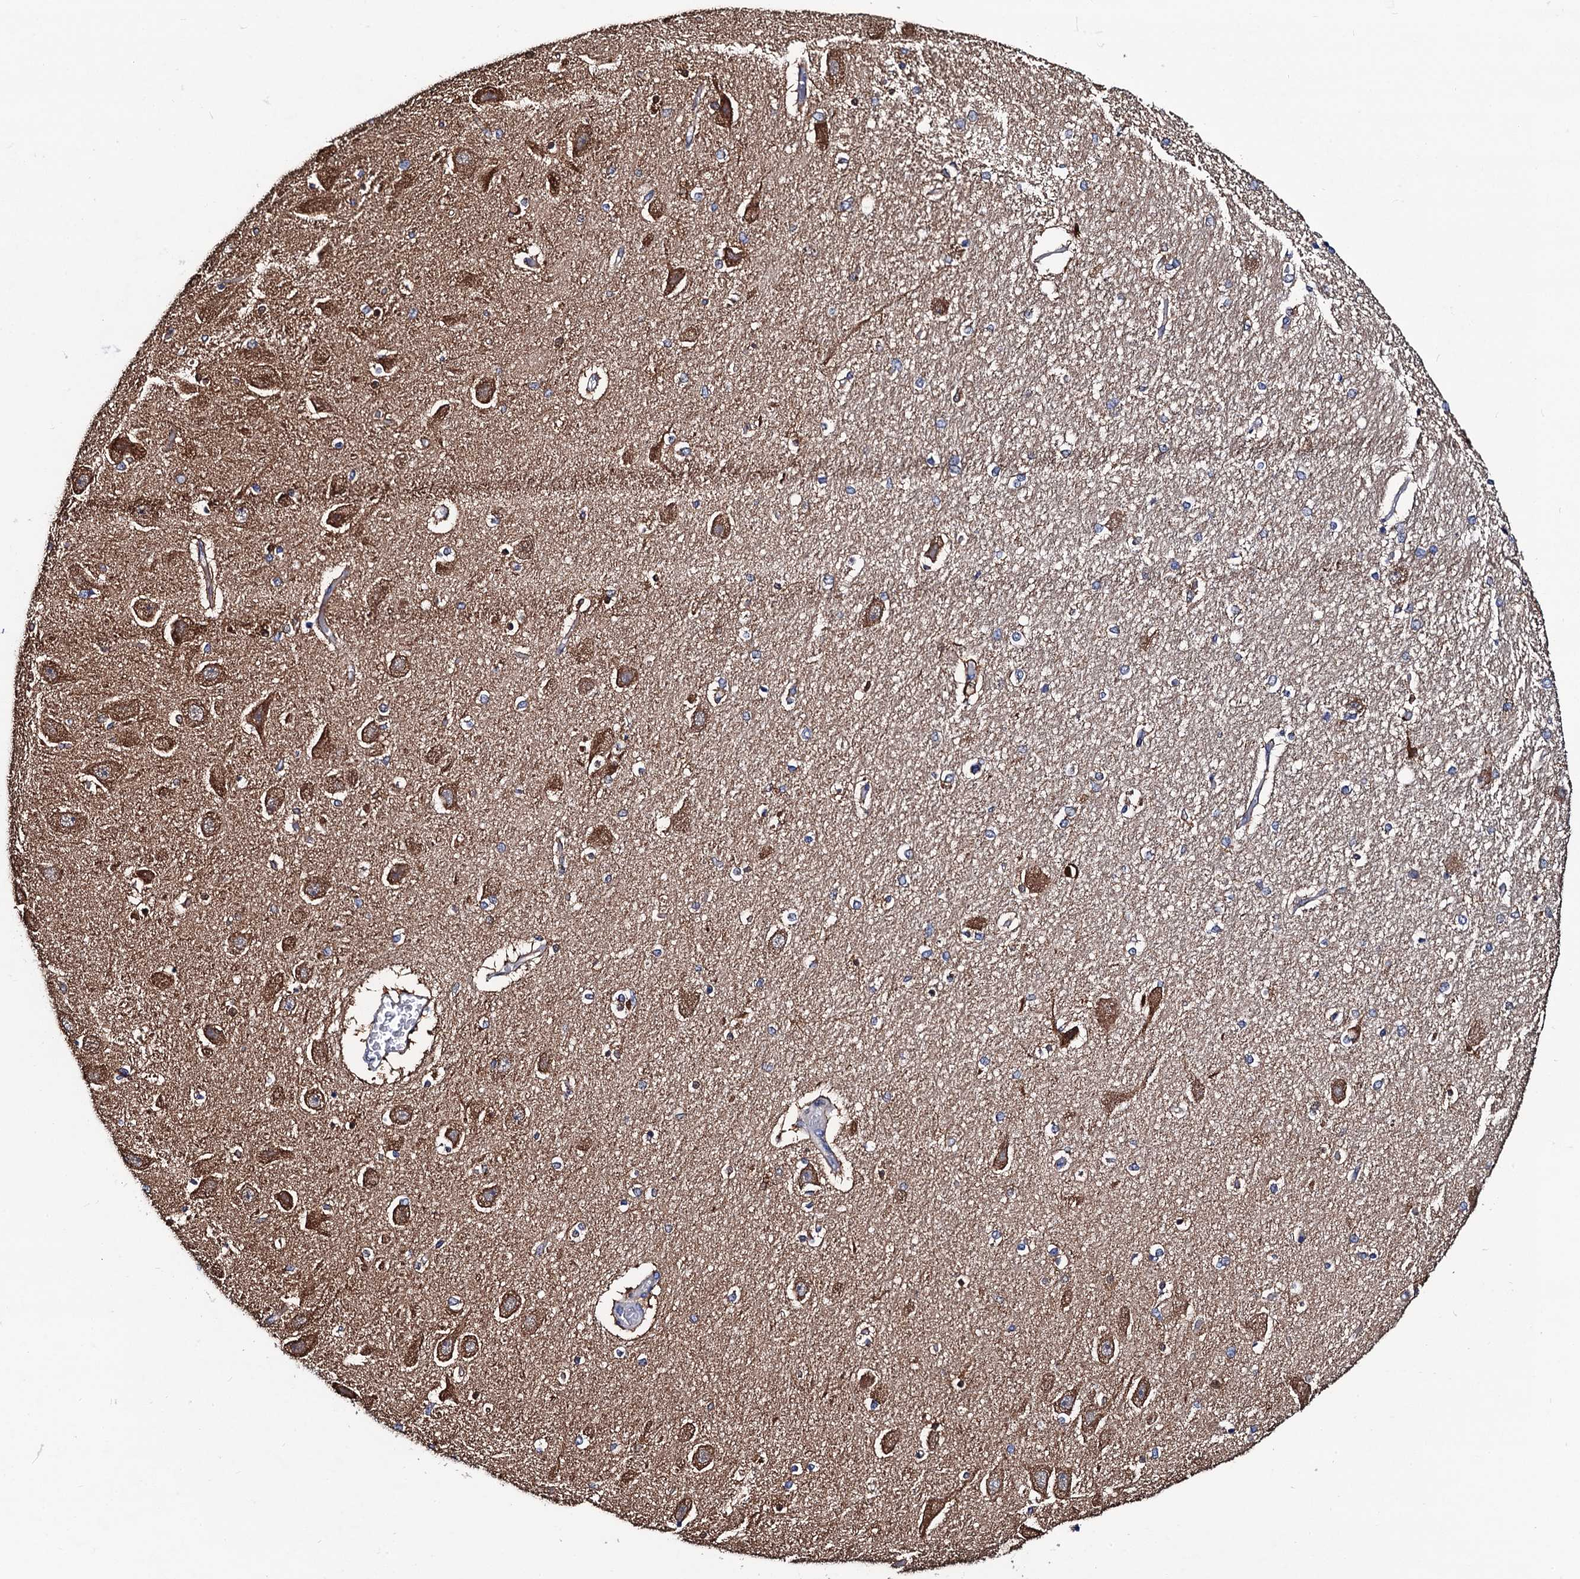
{"staining": {"intensity": "negative", "quantity": "none", "location": "none"}, "tissue": "hippocampus", "cell_type": "Glial cells", "image_type": "normal", "snomed": [{"axis": "morphology", "description": "Normal tissue, NOS"}, {"axis": "topography", "description": "Hippocampus"}], "caption": "Glial cells show no significant staining in benign hippocampus. (IHC, brightfield microscopy, high magnification).", "gene": "PTCD3", "patient": {"sex": "female", "age": 54}}